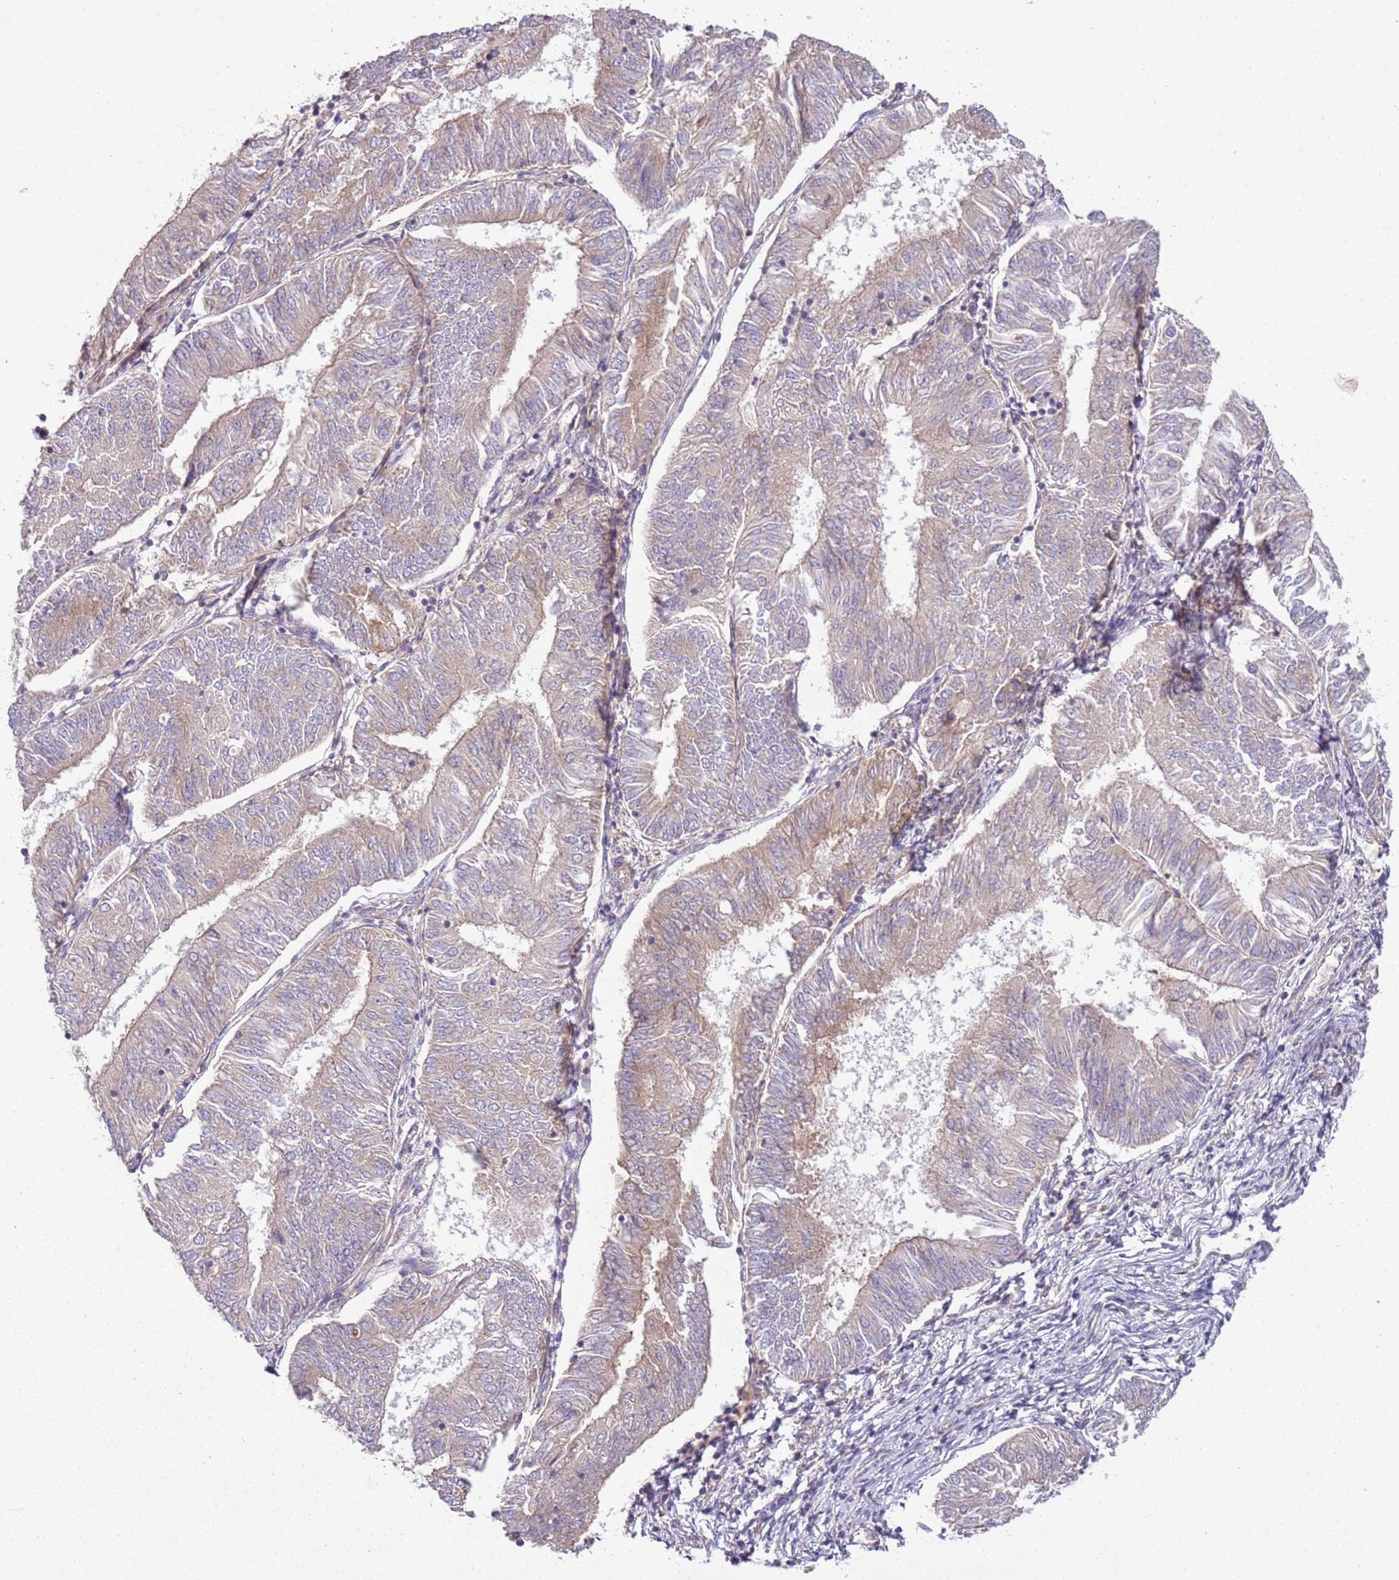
{"staining": {"intensity": "weak", "quantity": "<25%", "location": "cytoplasmic/membranous"}, "tissue": "endometrial cancer", "cell_type": "Tumor cells", "image_type": "cancer", "snomed": [{"axis": "morphology", "description": "Adenocarcinoma, NOS"}, {"axis": "topography", "description": "Endometrium"}], "caption": "An image of endometrial cancer (adenocarcinoma) stained for a protein reveals no brown staining in tumor cells. (Brightfield microscopy of DAB immunohistochemistry at high magnification).", "gene": "GNL1", "patient": {"sex": "female", "age": 58}}